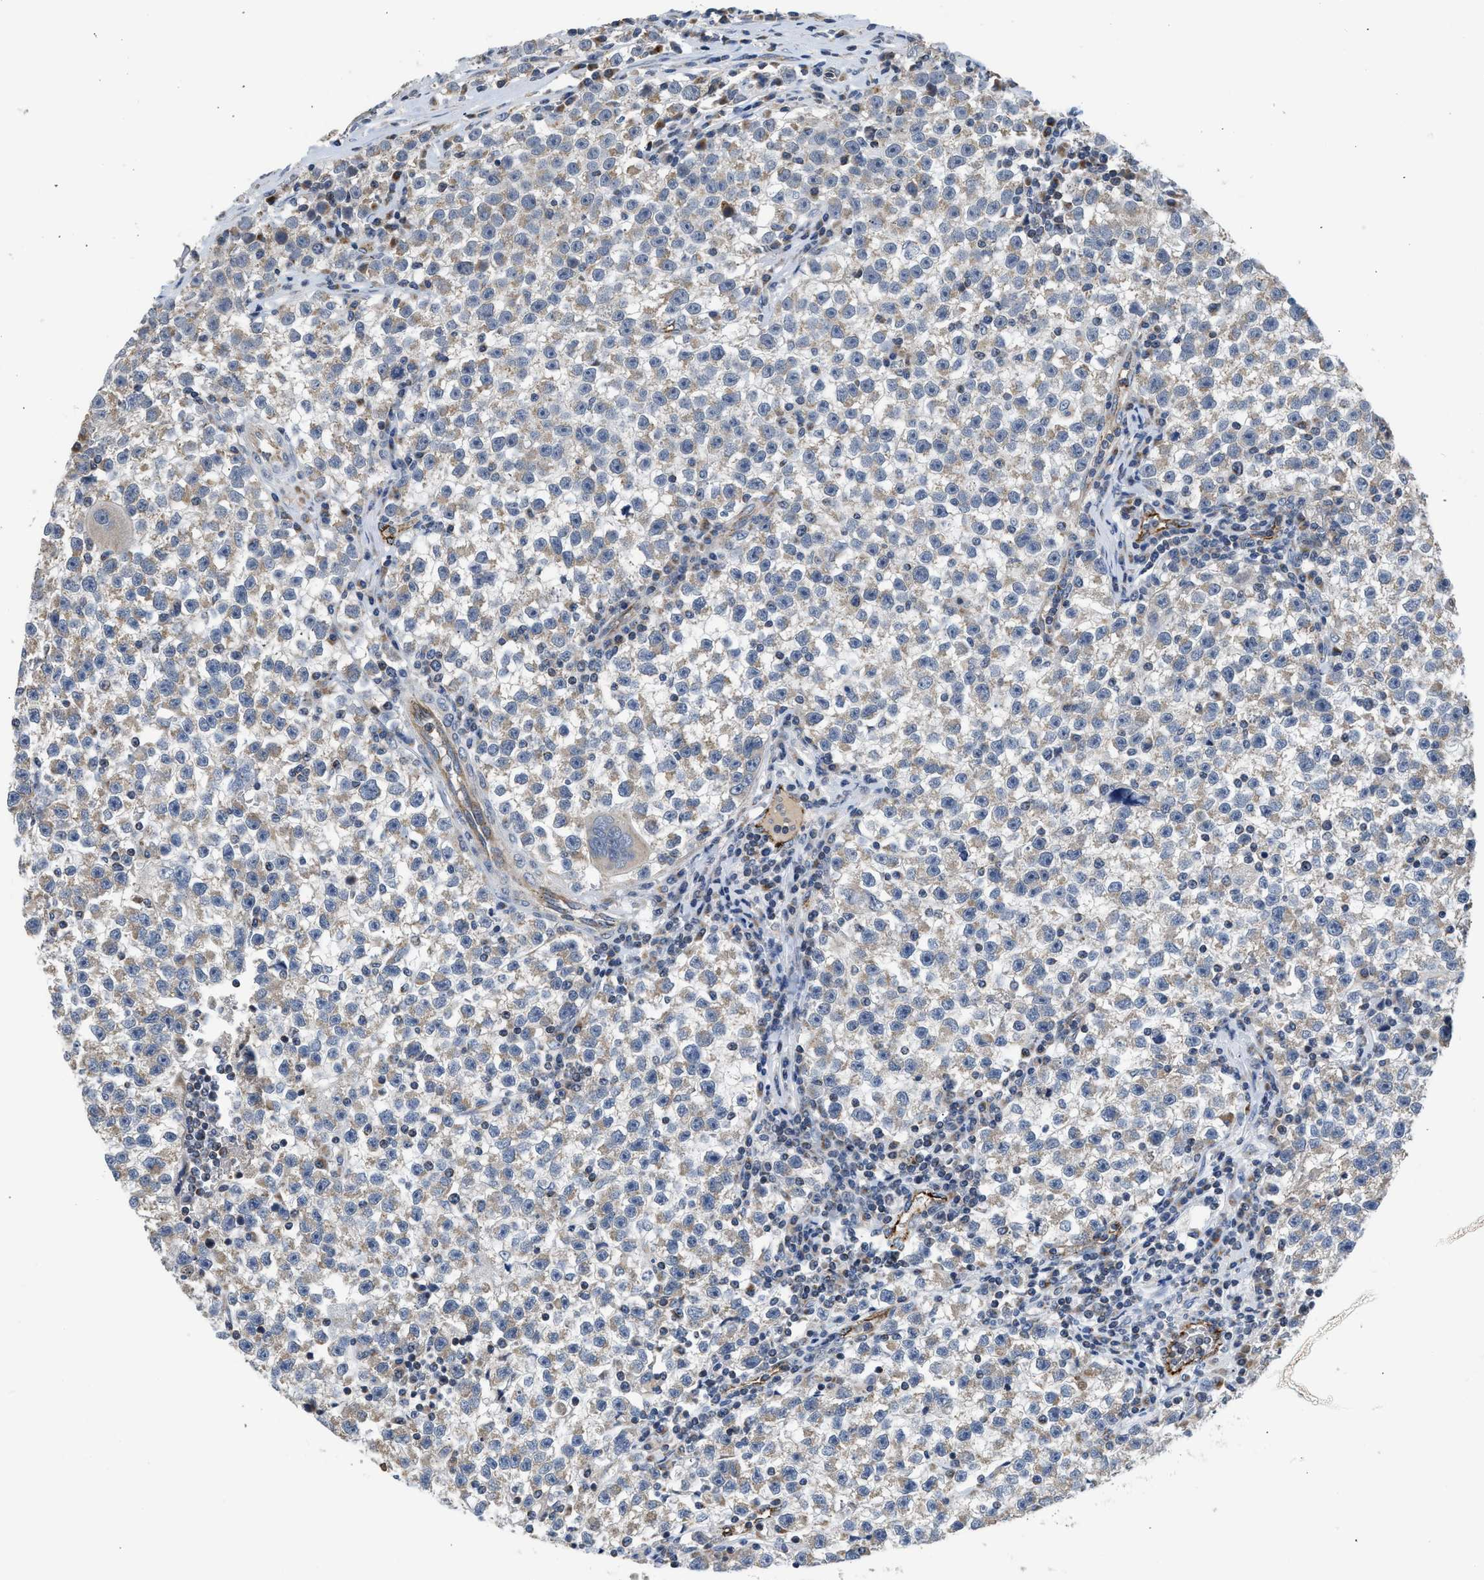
{"staining": {"intensity": "weak", "quantity": "25%-75%", "location": "cytoplasmic/membranous"}, "tissue": "testis cancer", "cell_type": "Tumor cells", "image_type": "cancer", "snomed": [{"axis": "morphology", "description": "Seminoma, NOS"}, {"axis": "topography", "description": "Testis"}], "caption": "Protein analysis of testis cancer tissue exhibits weak cytoplasmic/membranous positivity in about 25%-75% of tumor cells.", "gene": "PIM1", "patient": {"sex": "male", "age": 22}}